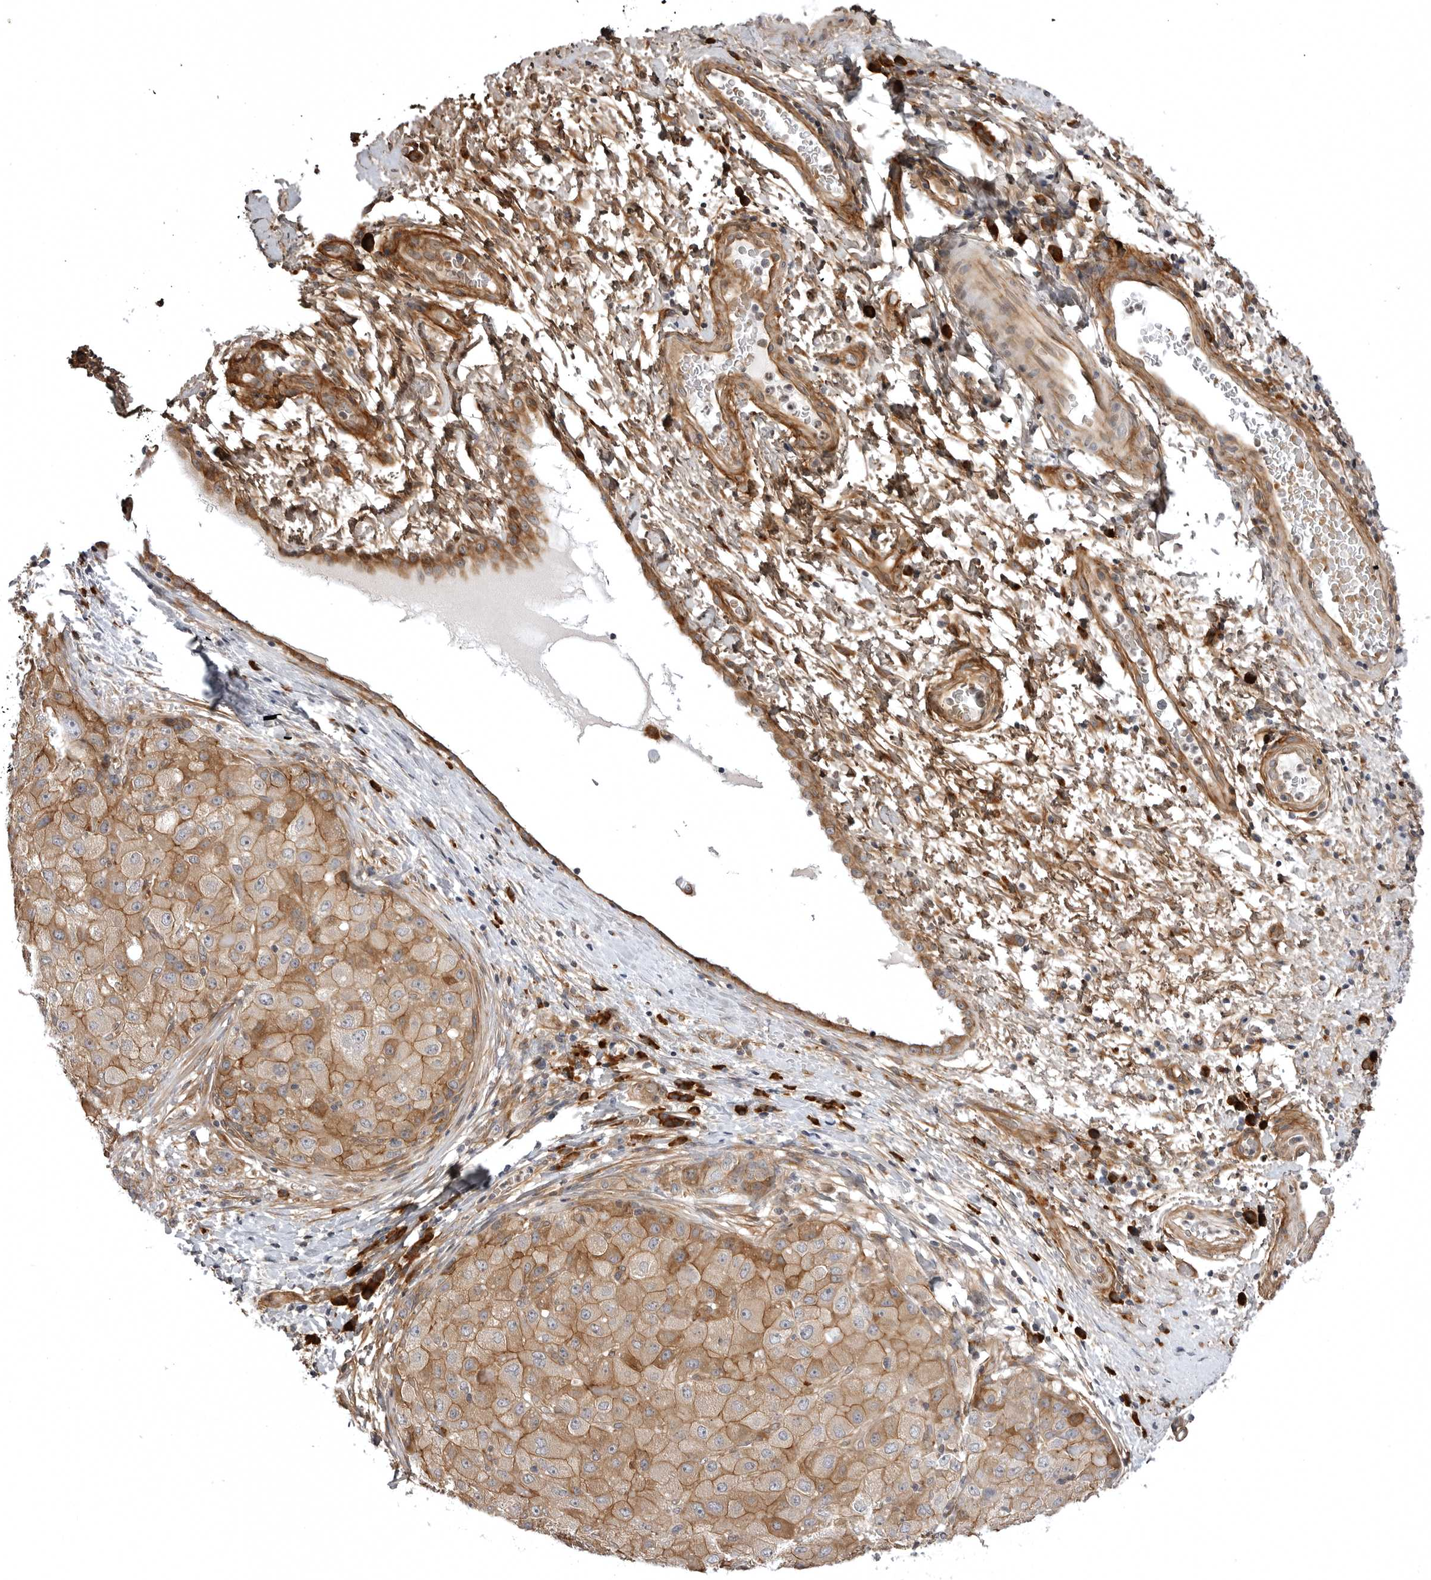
{"staining": {"intensity": "moderate", "quantity": ">75%", "location": "cytoplasmic/membranous"}, "tissue": "liver cancer", "cell_type": "Tumor cells", "image_type": "cancer", "snomed": [{"axis": "morphology", "description": "Carcinoma, Hepatocellular, NOS"}, {"axis": "topography", "description": "Liver"}], "caption": "The photomicrograph exhibits immunohistochemical staining of hepatocellular carcinoma (liver). There is moderate cytoplasmic/membranous staining is appreciated in about >75% of tumor cells.", "gene": "ARL5A", "patient": {"sex": "male", "age": 80}}